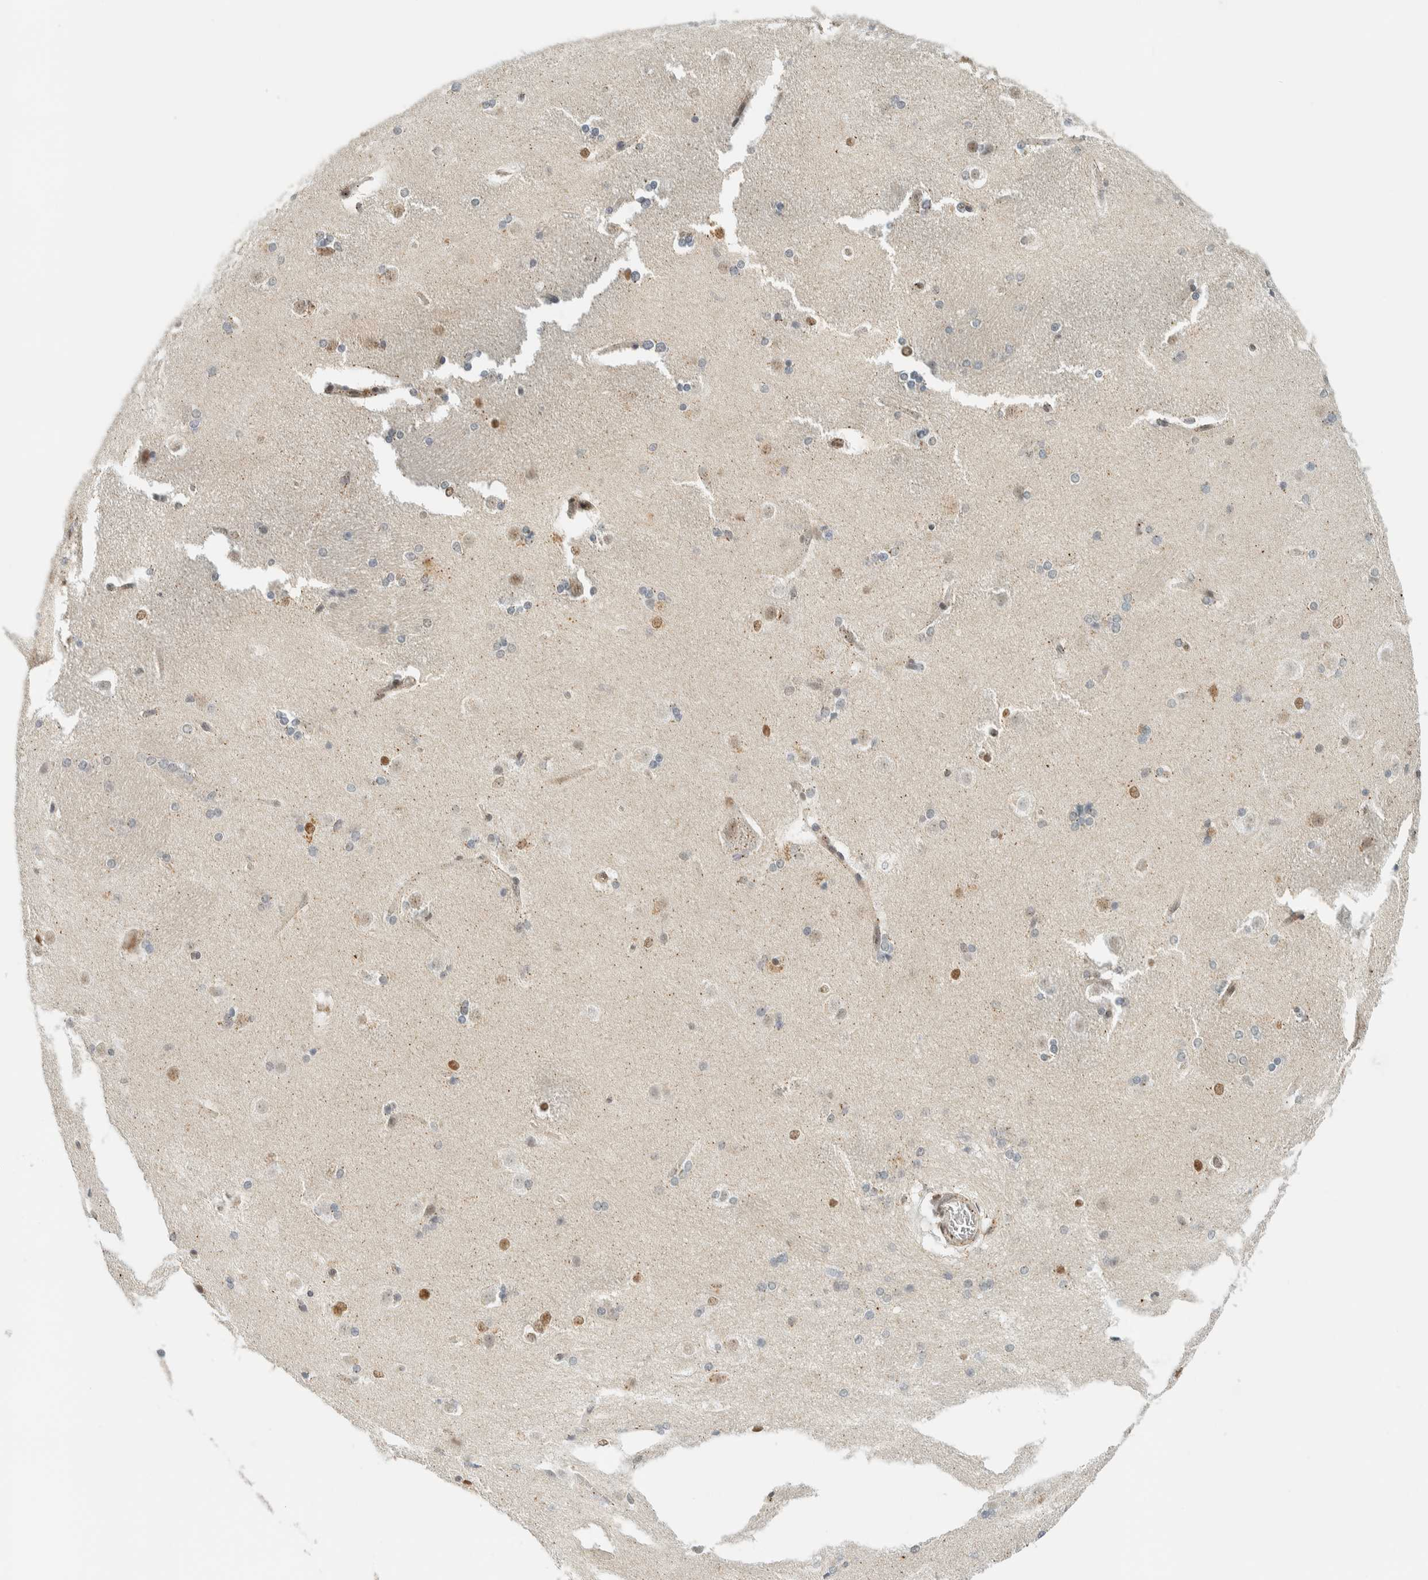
{"staining": {"intensity": "moderate", "quantity": "25%-75%", "location": "nuclear"}, "tissue": "caudate", "cell_type": "Glial cells", "image_type": "normal", "snomed": [{"axis": "morphology", "description": "Normal tissue, NOS"}, {"axis": "topography", "description": "Lateral ventricle wall"}], "caption": "Protein expression analysis of benign caudate reveals moderate nuclear expression in approximately 25%-75% of glial cells.", "gene": "TFE3", "patient": {"sex": "female", "age": 19}}